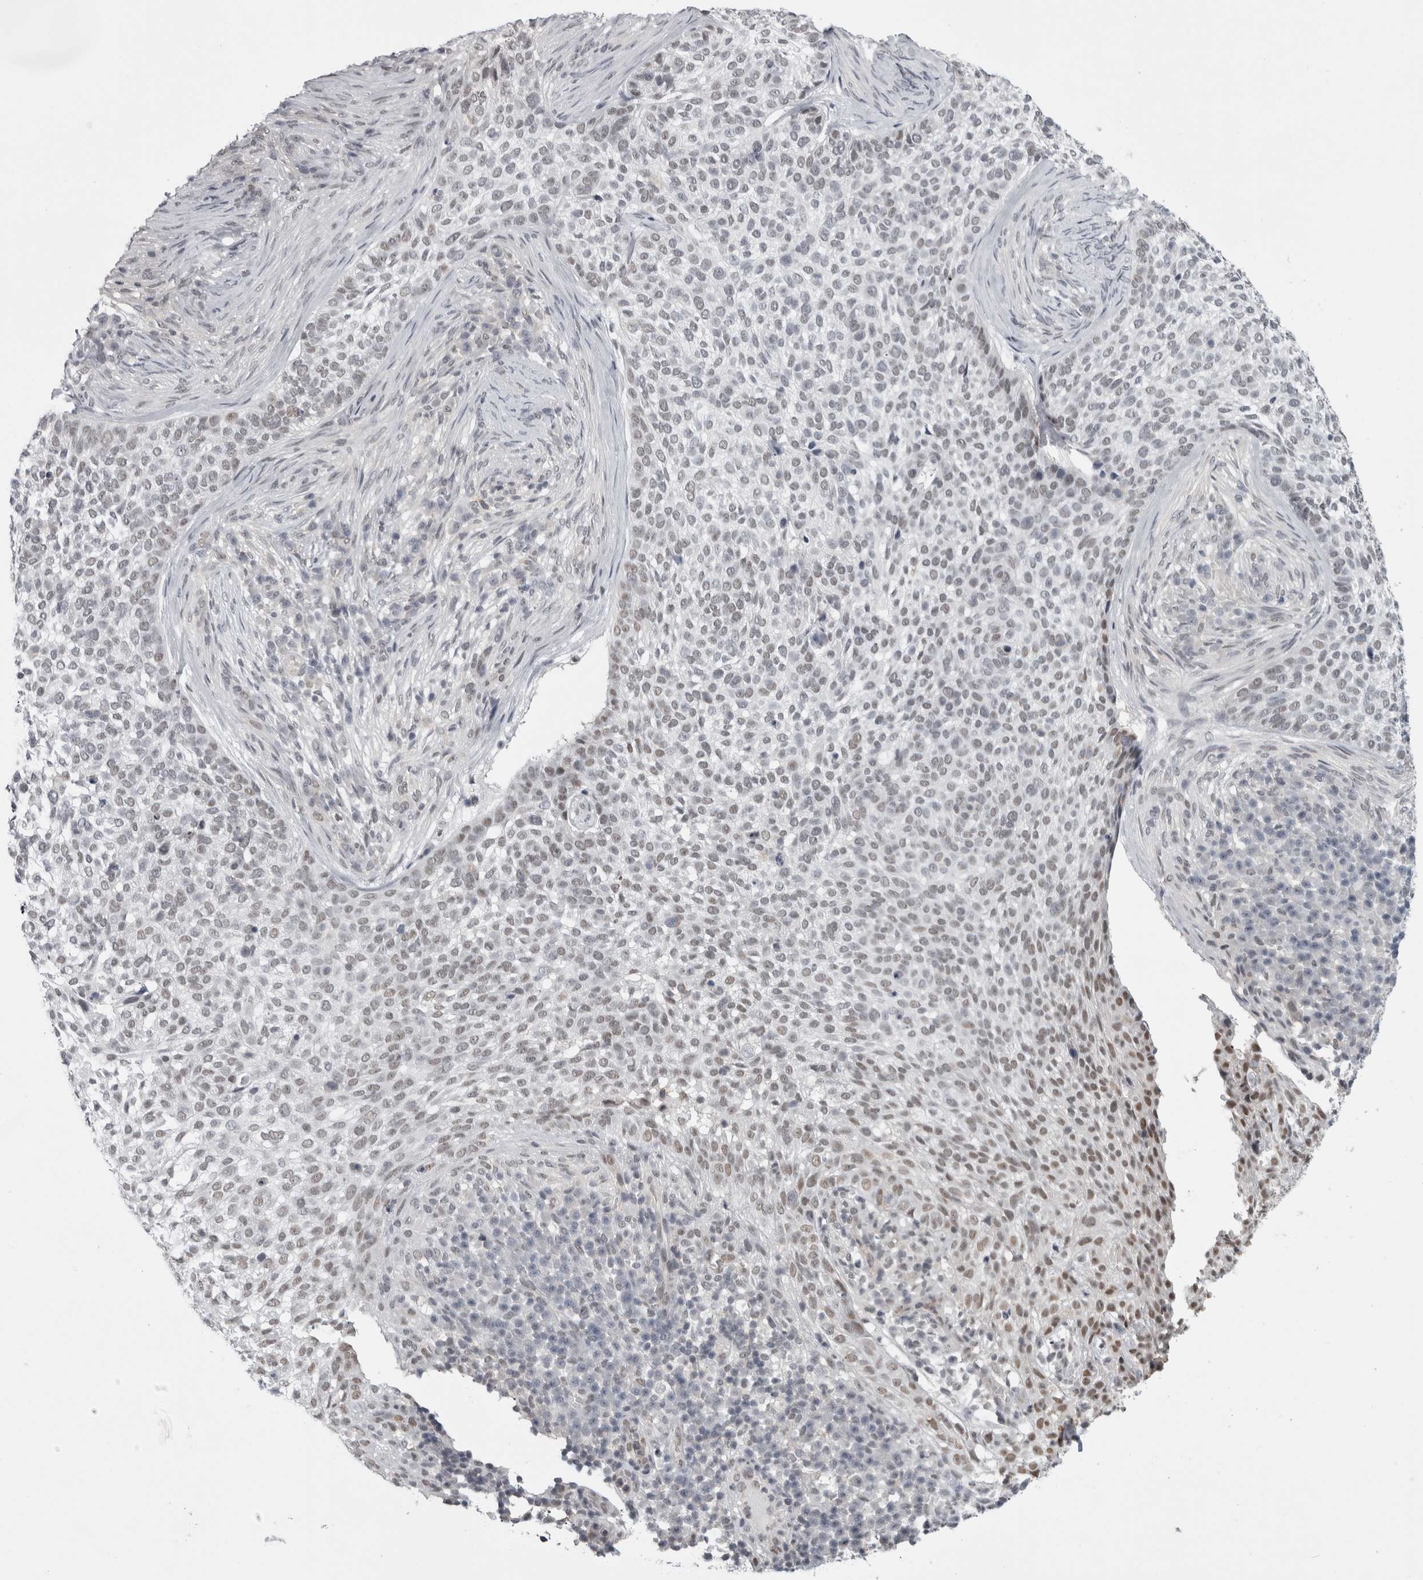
{"staining": {"intensity": "weak", "quantity": "25%-75%", "location": "nuclear"}, "tissue": "skin cancer", "cell_type": "Tumor cells", "image_type": "cancer", "snomed": [{"axis": "morphology", "description": "Basal cell carcinoma"}, {"axis": "topography", "description": "Skin"}], "caption": "Immunohistochemistry histopathology image of neoplastic tissue: human skin cancer stained using IHC reveals low levels of weak protein expression localized specifically in the nuclear of tumor cells, appearing as a nuclear brown color.", "gene": "PSMB2", "patient": {"sex": "female", "age": 64}}